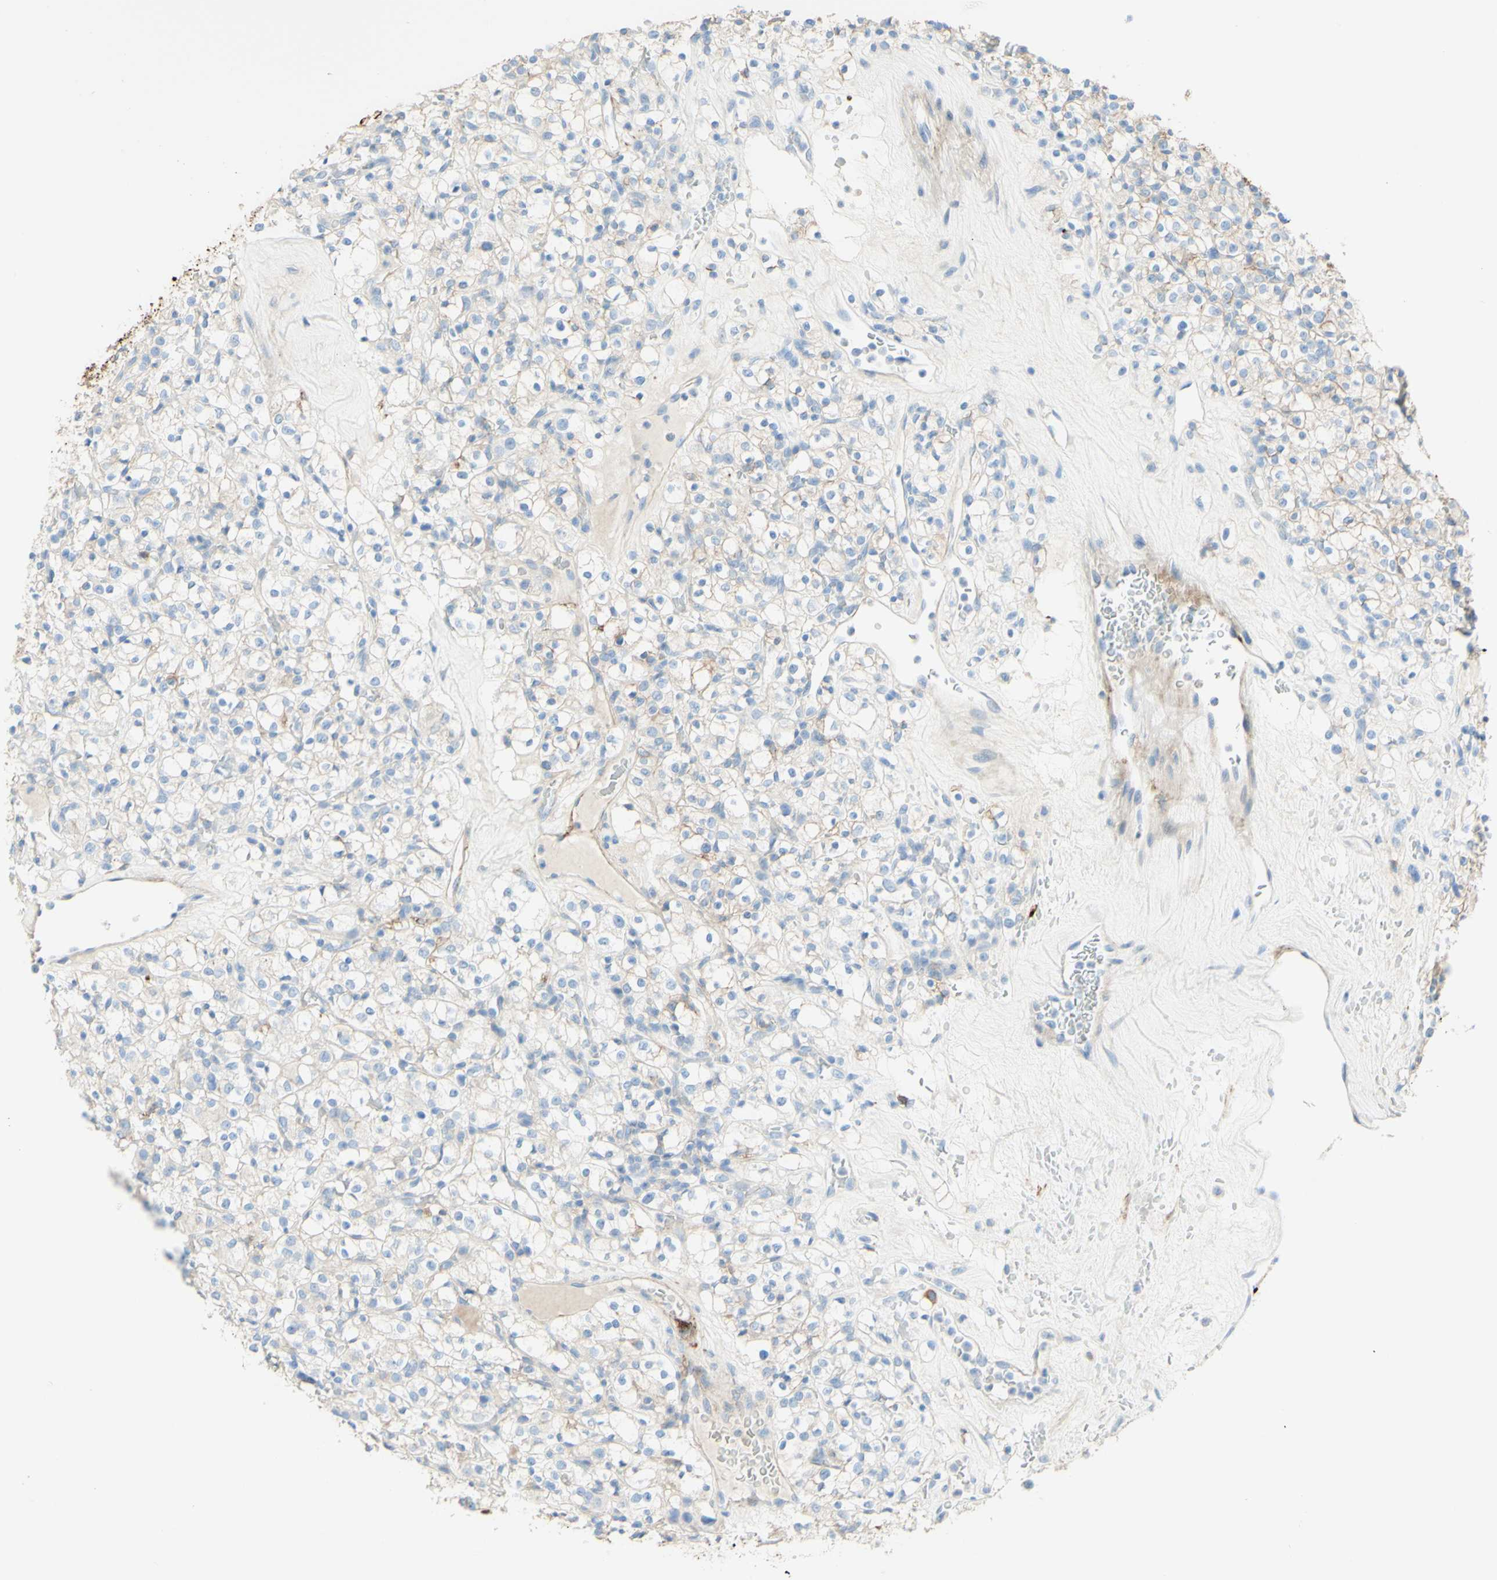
{"staining": {"intensity": "weak", "quantity": "25%-75%", "location": "cytoplasmic/membranous"}, "tissue": "renal cancer", "cell_type": "Tumor cells", "image_type": "cancer", "snomed": [{"axis": "morphology", "description": "Normal tissue, NOS"}, {"axis": "morphology", "description": "Adenocarcinoma, NOS"}, {"axis": "topography", "description": "Kidney"}], "caption": "Weak cytoplasmic/membranous expression for a protein is appreciated in approximately 25%-75% of tumor cells of renal cancer (adenocarcinoma) using immunohistochemistry (IHC).", "gene": "ALCAM", "patient": {"sex": "female", "age": 72}}